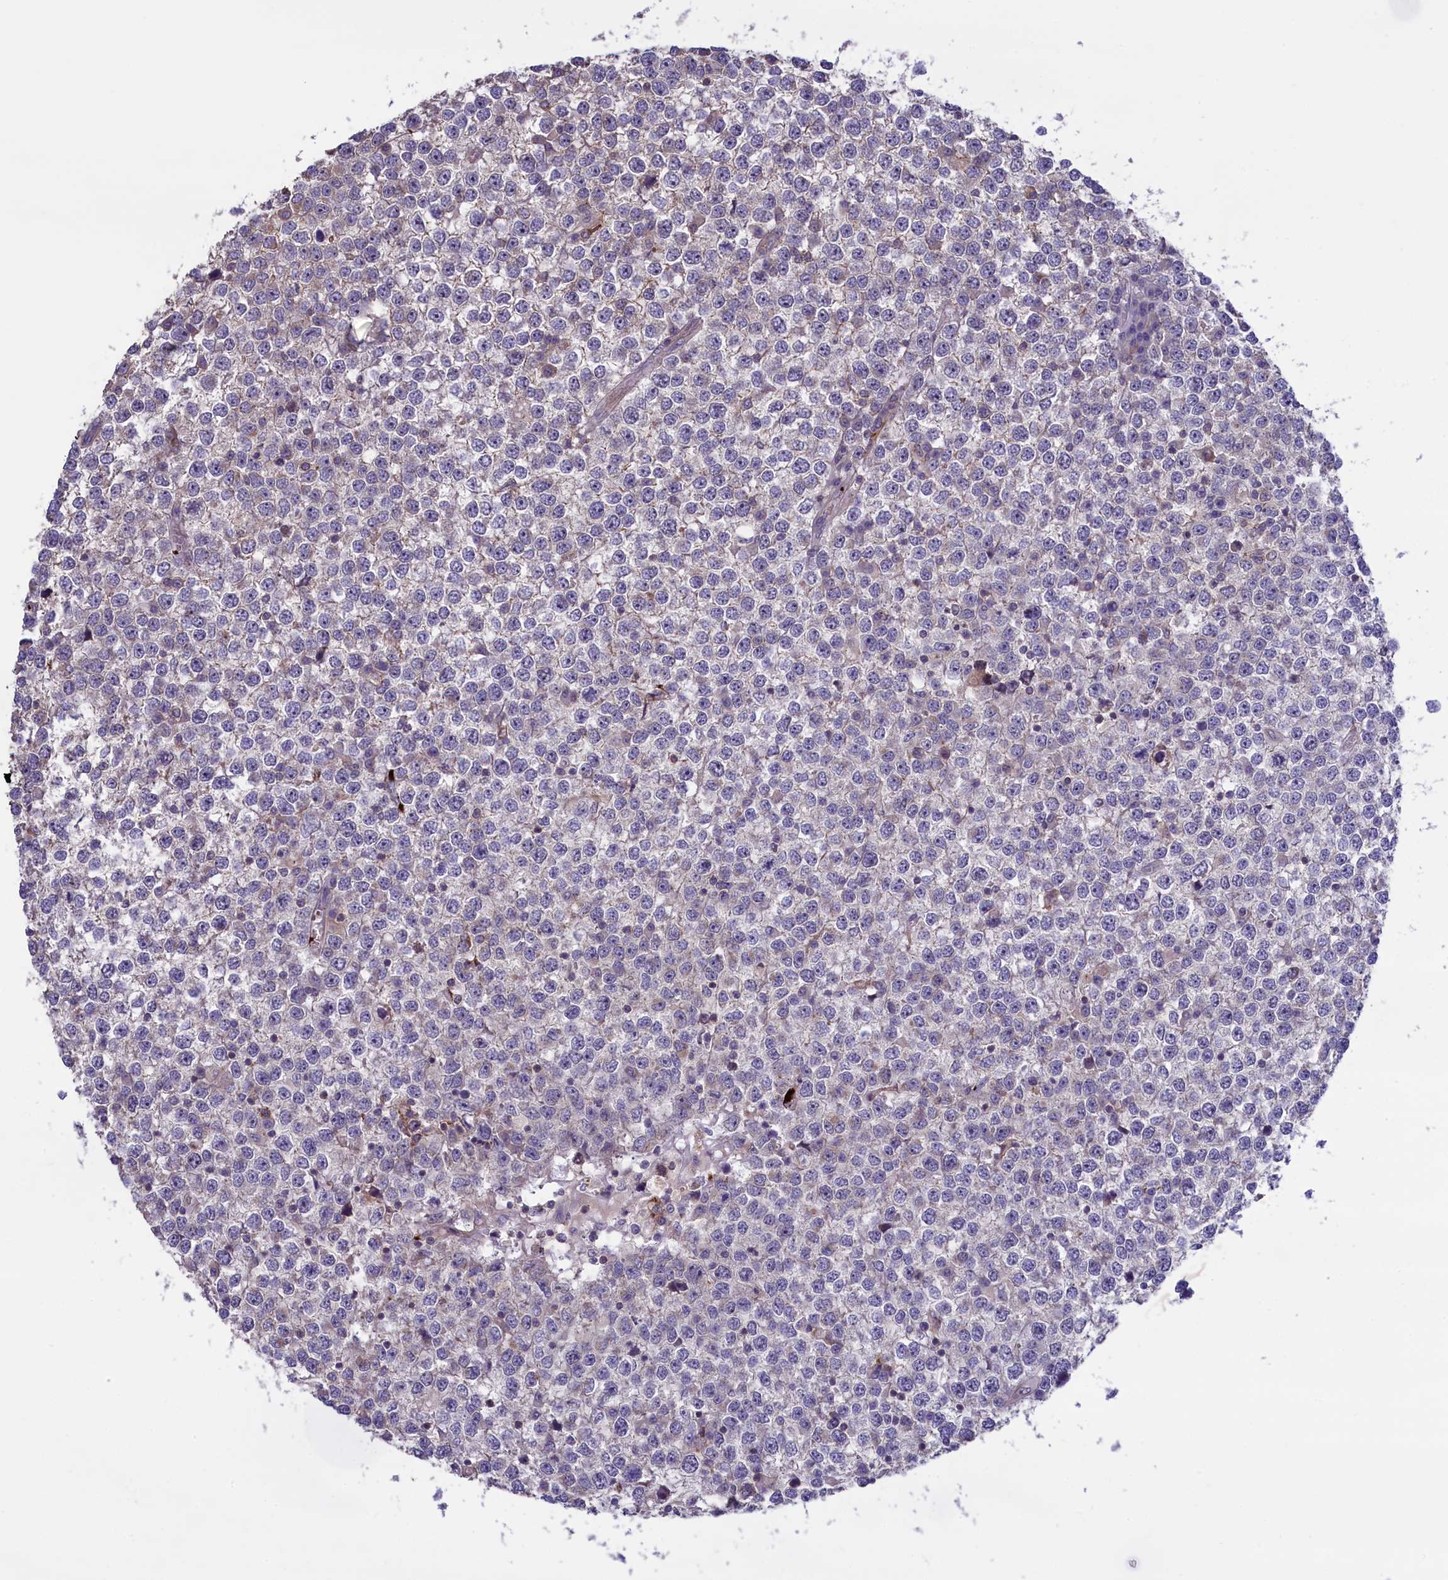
{"staining": {"intensity": "weak", "quantity": "<25%", "location": "cytoplasmic/membranous"}, "tissue": "testis cancer", "cell_type": "Tumor cells", "image_type": "cancer", "snomed": [{"axis": "morphology", "description": "Seminoma, NOS"}, {"axis": "topography", "description": "Testis"}], "caption": "The IHC photomicrograph has no significant expression in tumor cells of seminoma (testis) tissue.", "gene": "HEATR3", "patient": {"sex": "male", "age": 65}}